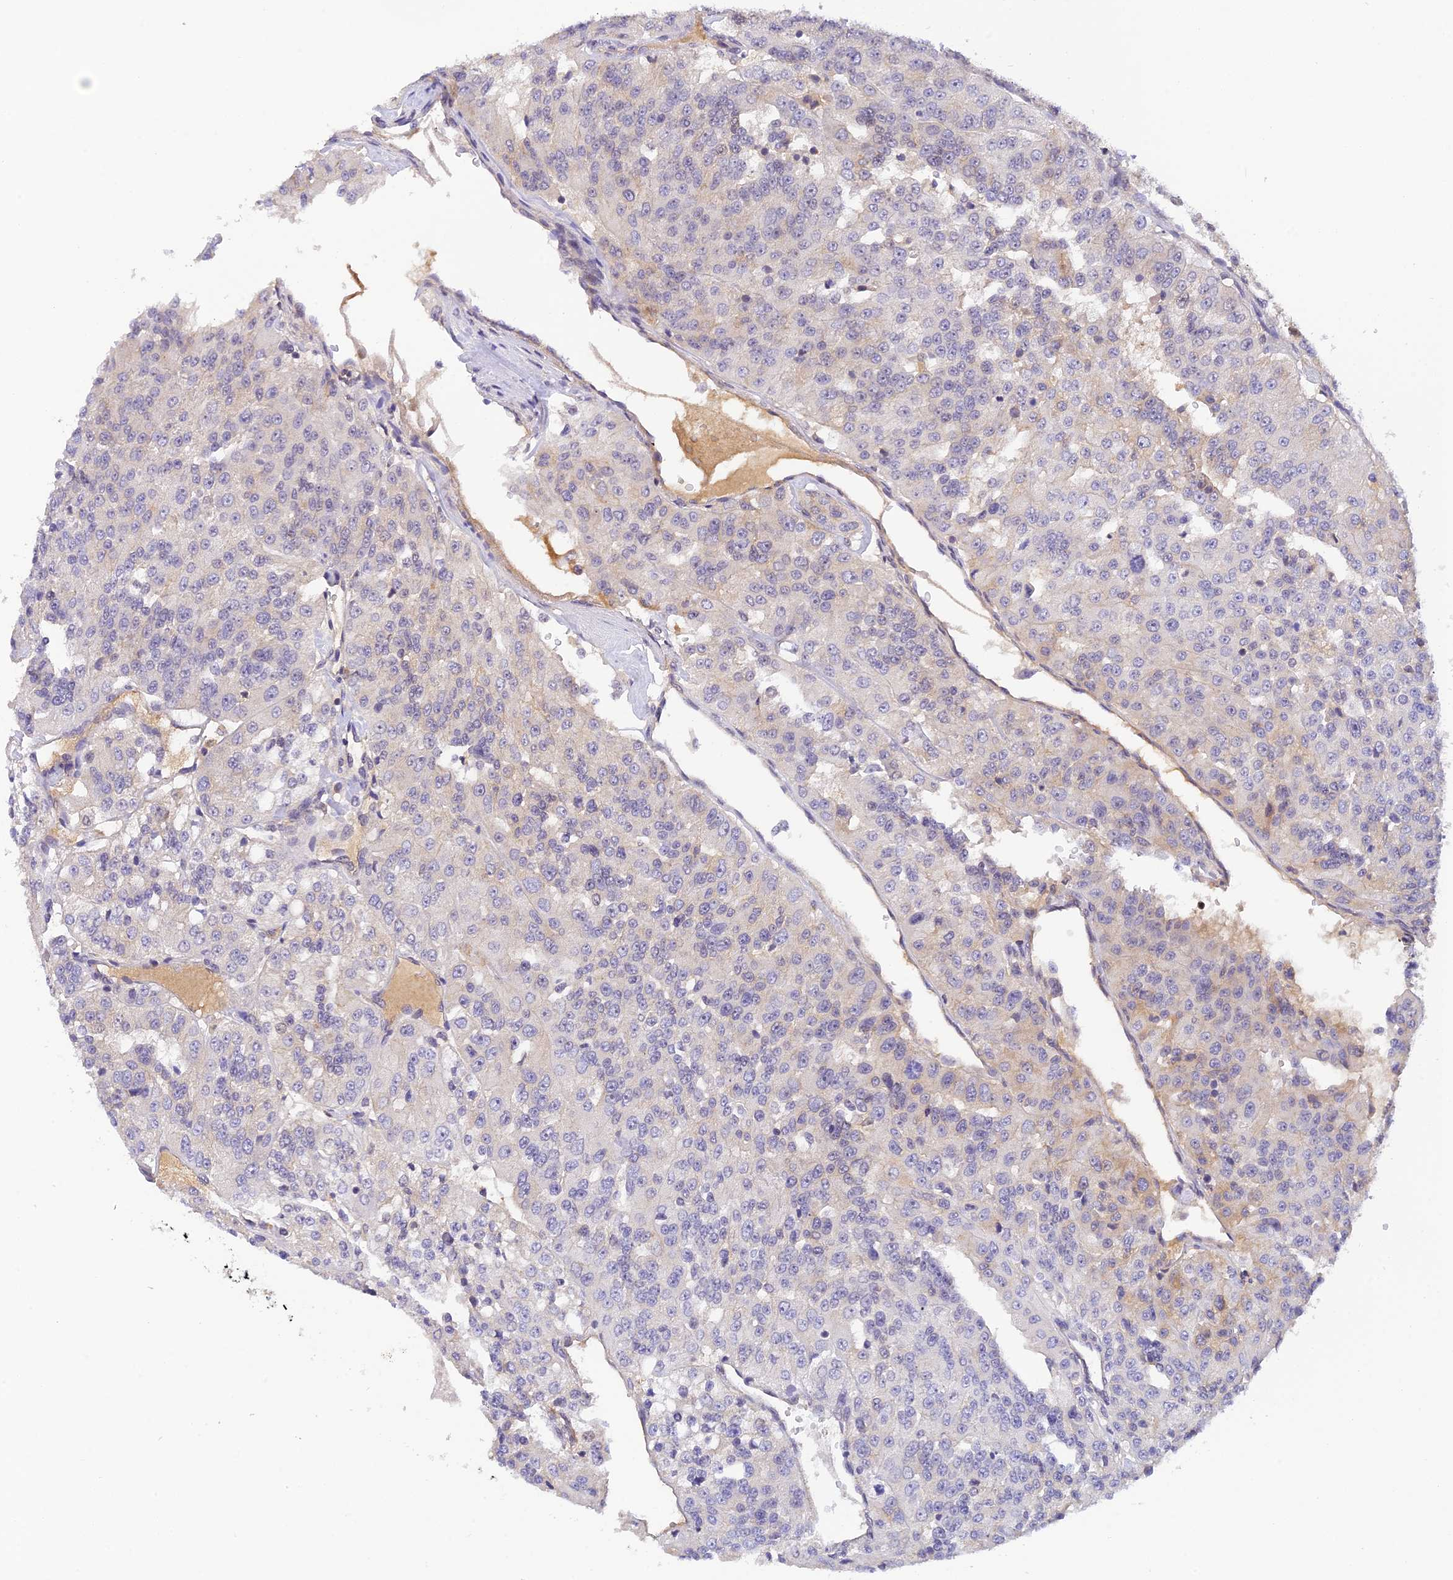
{"staining": {"intensity": "moderate", "quantity": "<25%", "location": "nuclear"}, "tissue": "renal cancer", "cell_type": "Tumor cells", "image_type": "cancer", "snomed": [{"axis": "morphology", "description": "Adenocarcinoma, NOS"}, {"axis": "topography", "description": "Kidney"}], "caption": "DAB (3,3'-diaminobenzidine) immunohistochemical staining of renal cancer (adenocarcinoma) demonstrates moderate nuclear protein staining in approximately <25% of tumor cells.", "gene": "THAP11", "patient": {"sex": "female", "age": 63}}